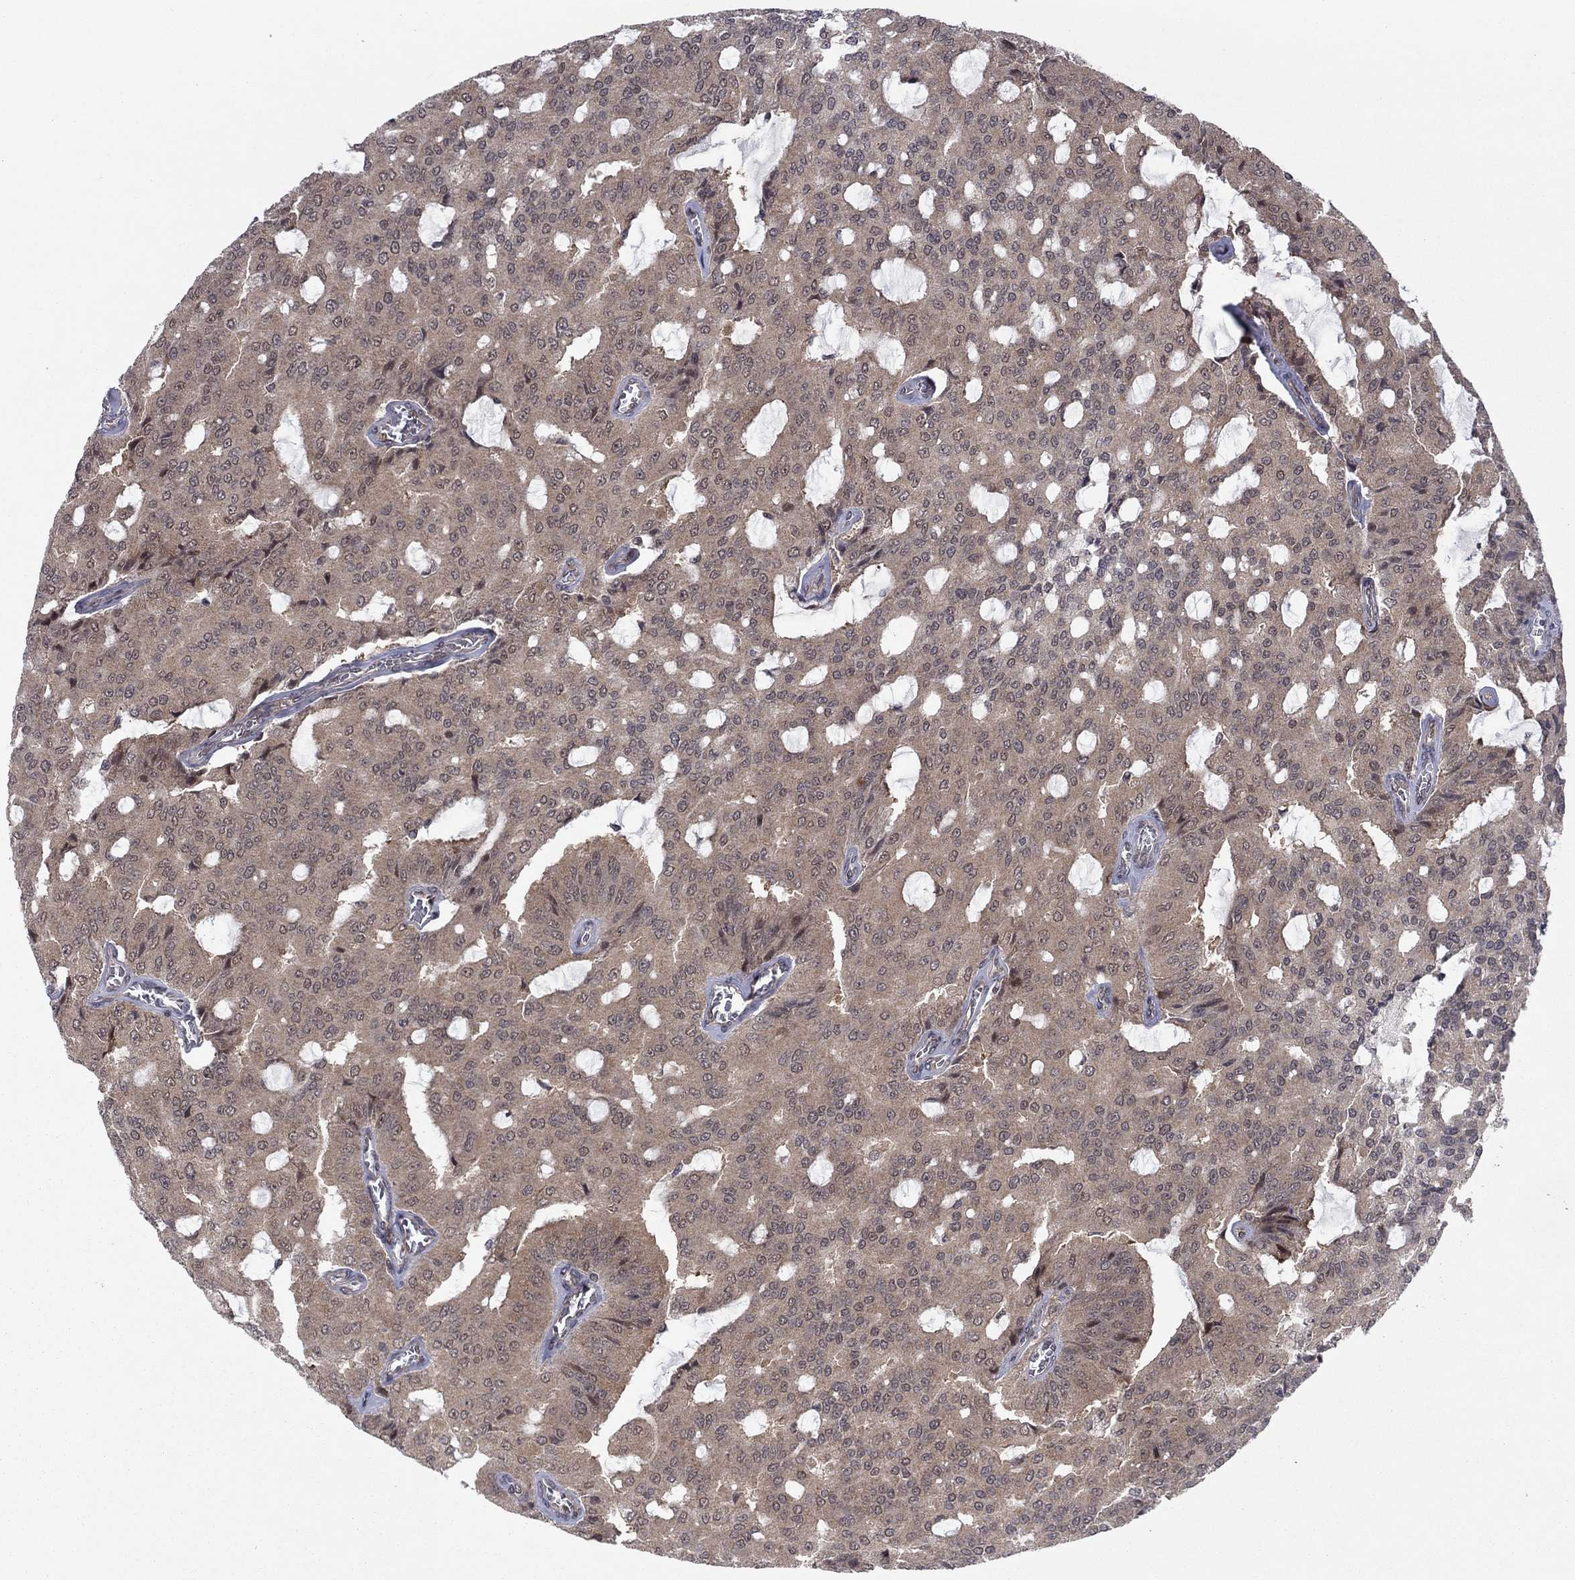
{"staining": {"intensity": "weak", "quantity": ">75%", "location": "cytoplasmic/membranous"}, "tissue": "prostate cancer", "cell_type": "Tumor cells", "image_type": "cancer", "snomed": [{"axis": "morphology", "description": "Adenocarcinoma, NOS"}, {"axis": "topography", "description": "Prostate and seminal vesicle, NOS"}, {"axis": "topography", "description": "Prostate"}], "caption": "Prostate cancer stained for a protein reveals weak cytoplasmic/membranous positivity in tumor cells.", "gene": "PSMC1", "patient": {"sex": "male", "age": 67}}